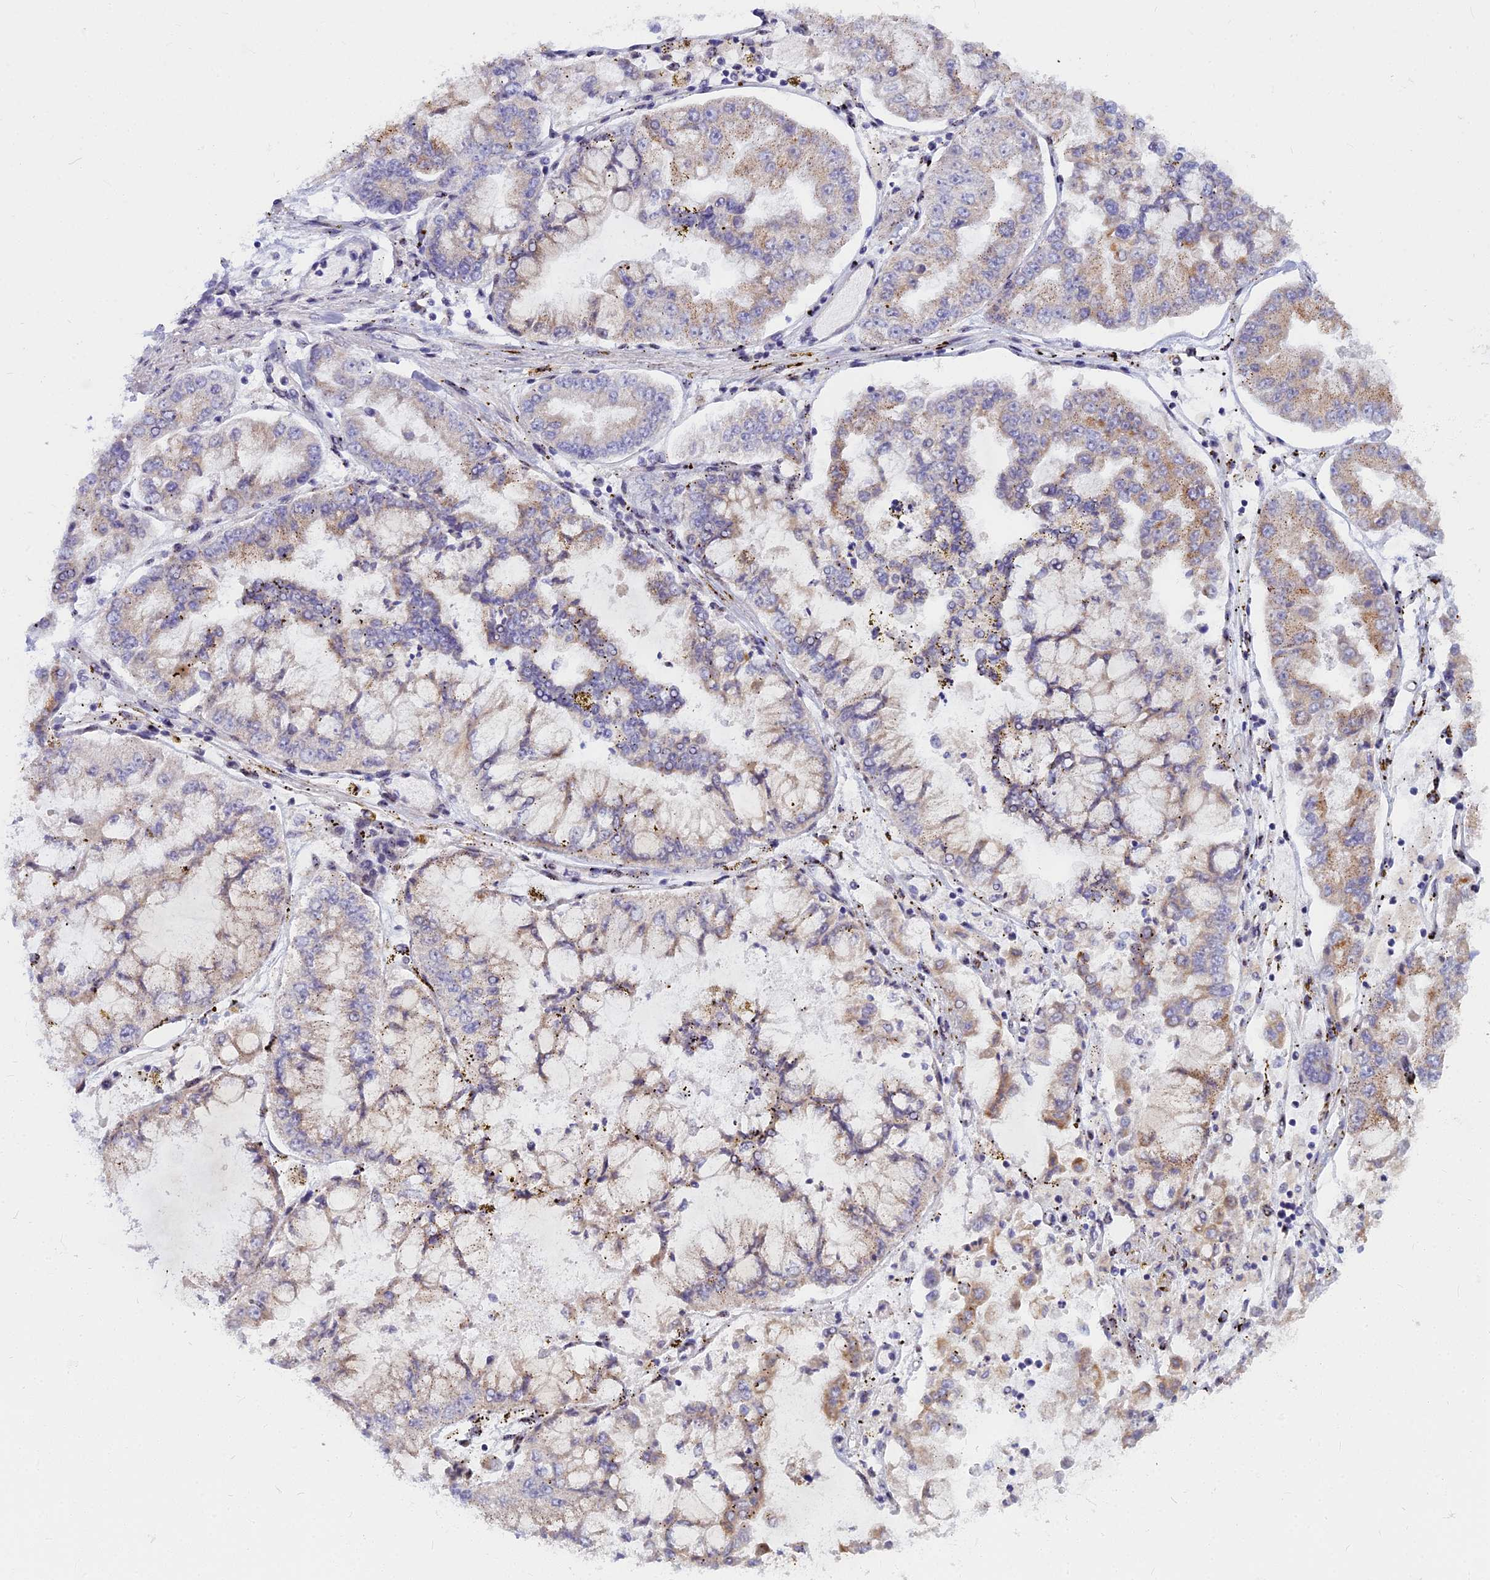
{"staining": {"intensity": "weak", "quantity": "25%-75%", "location": "cytoplasmic/membranous"}, "tissue": "stomach cancer", "cell_type": "Tumor cells", "image_type": "cancer", "snomed": [{"axis": "morphology", "description": "Adenocarcinoma, NOS"}, {"axis": "topography", "description": "Stomach"}], "caption": "IHC (DAB) staining of human stomach cancer exhibits weak cytoplasmic/membranous protein staining in about 25%-75% of tumor cells.", "gene": "WDPCP", "patient": {"sex": "male", "age": 76}}